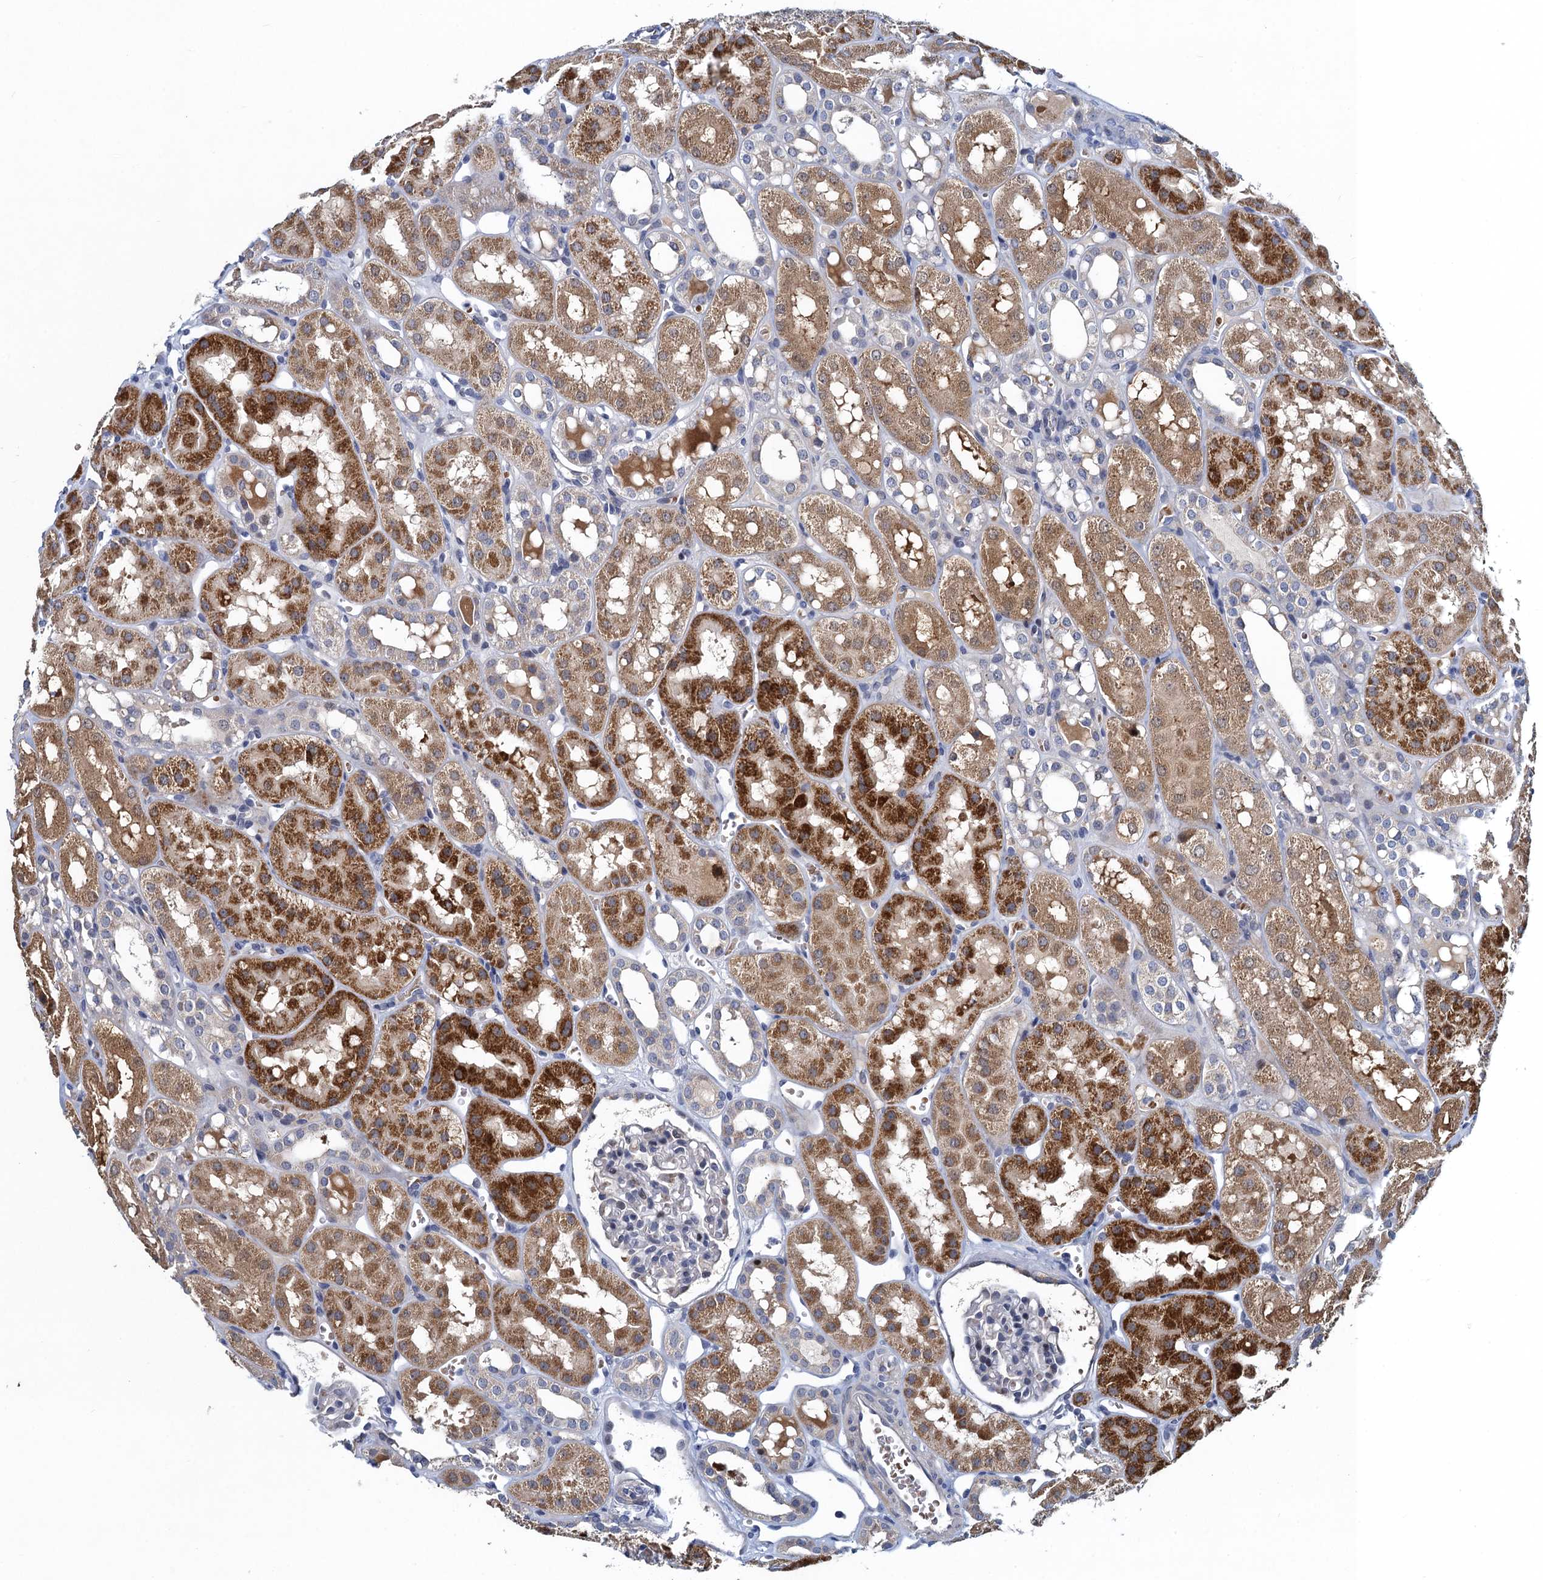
{"staining": {"intensity": "negative", "quantity": "none", "location": "none"}, "tissue": "kidney", "cell_type": "Cells in glomeruli", "image_type": "normal", "snomed": [{"axis": "morphology", "description": "Normal tissue, NOS"}, {"axis": "topography", "description": "Kidney"}], "caption": "Kidney was stained to show a protein in brown. There is no significant positivity in cells in glomeruli. (DAB (3,3'-diaminobenzidine) immunohistochemistry, high magnification).", "gene": "ATOSA", "patient": {"sex": "male", "age": 16}}